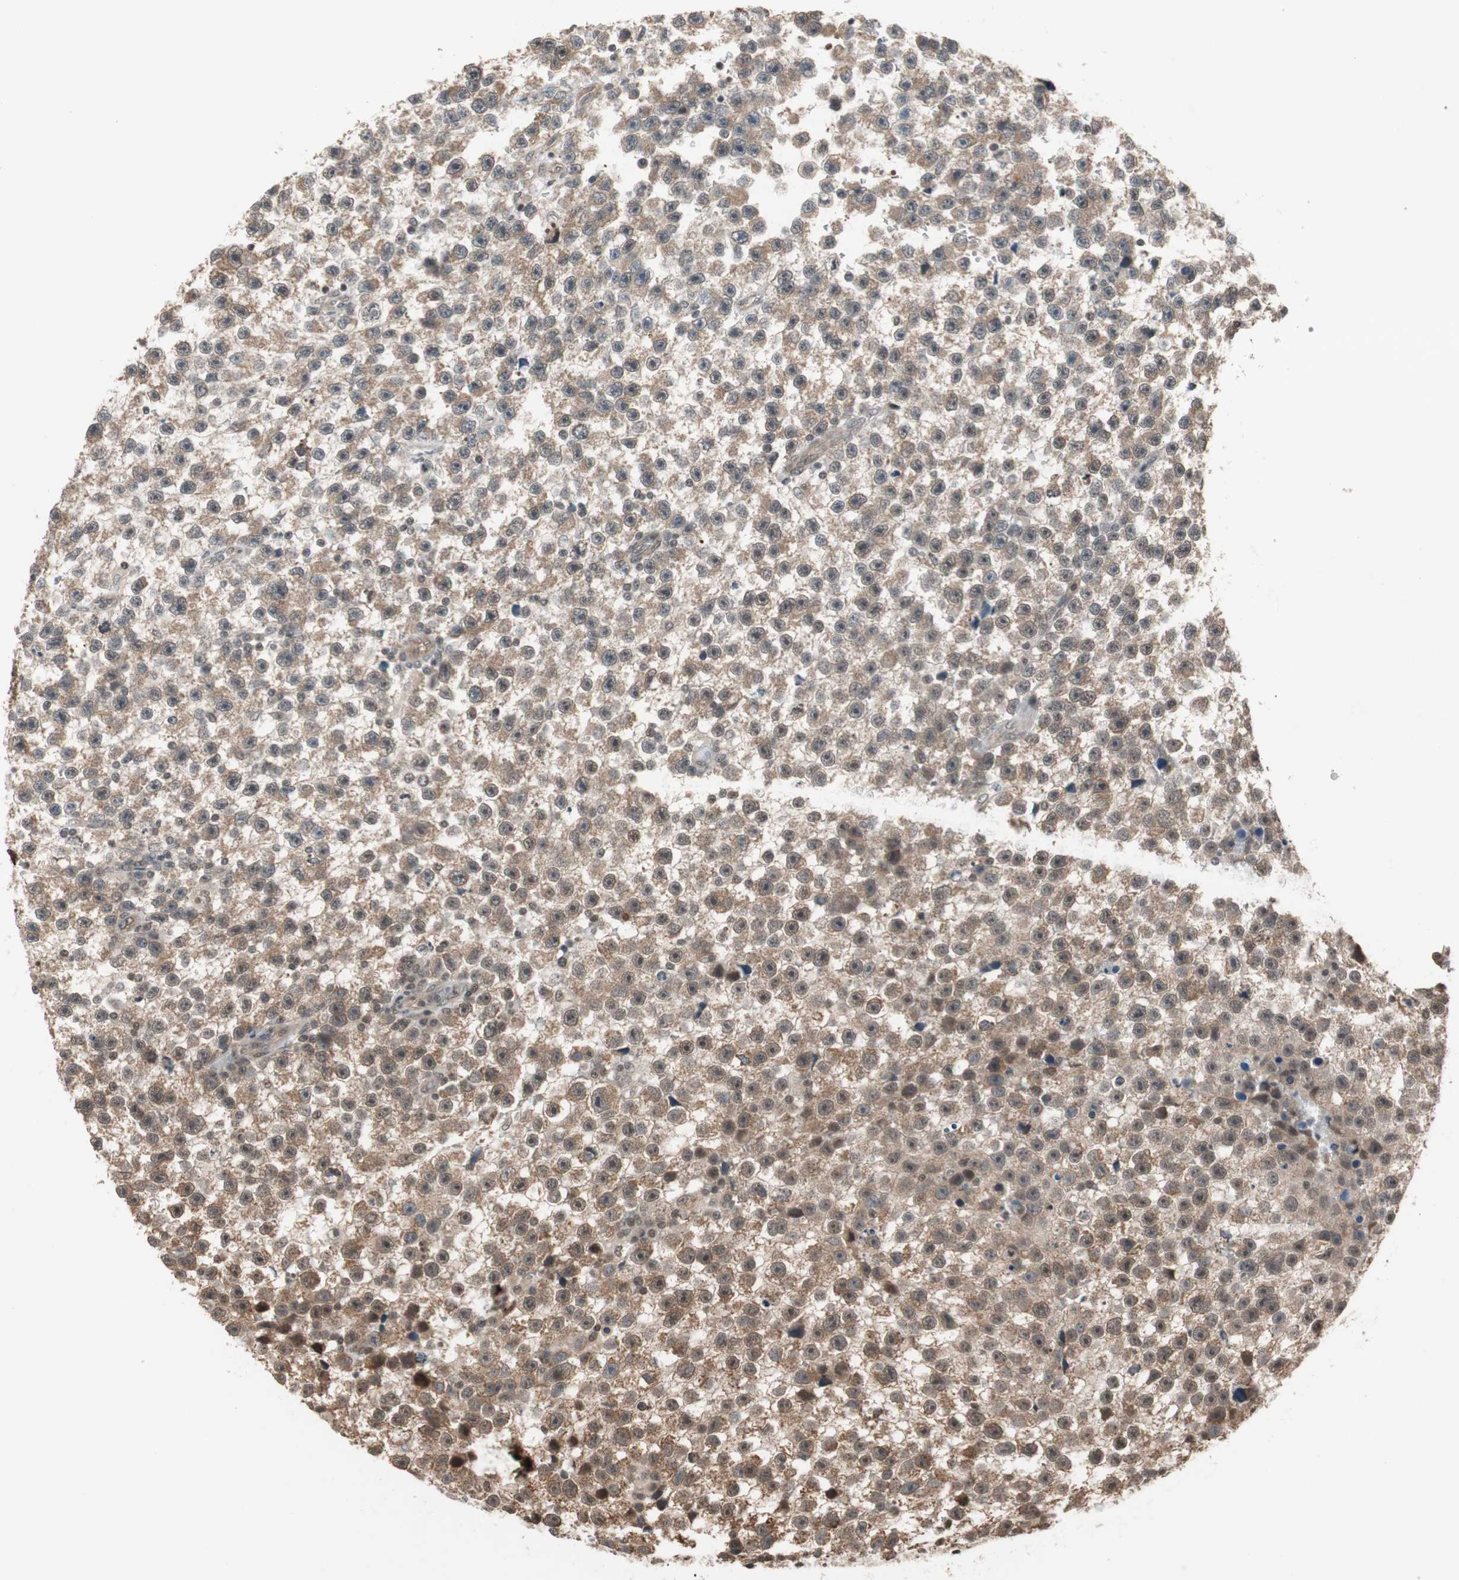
{"staining": {"intensity": "weak", "quantity": ">75%", "location": "cytoplasmic/membranous"}, "tissue": "testis cancer", "cell_type": "Tumor cells", "image_type": "cancer", "snomed": [{"axis": "morphology", "description": "Seminoma, NOS"}, {"axis": "topography", "description": "Testis"}], "caption": "Weak cytoplasmic/membranous protein staining is seen in about >75% of tumor cells in testis cancer (seminoma).", "gene": "DRAP1", "patient": {"sex": "male", "age": 33}}